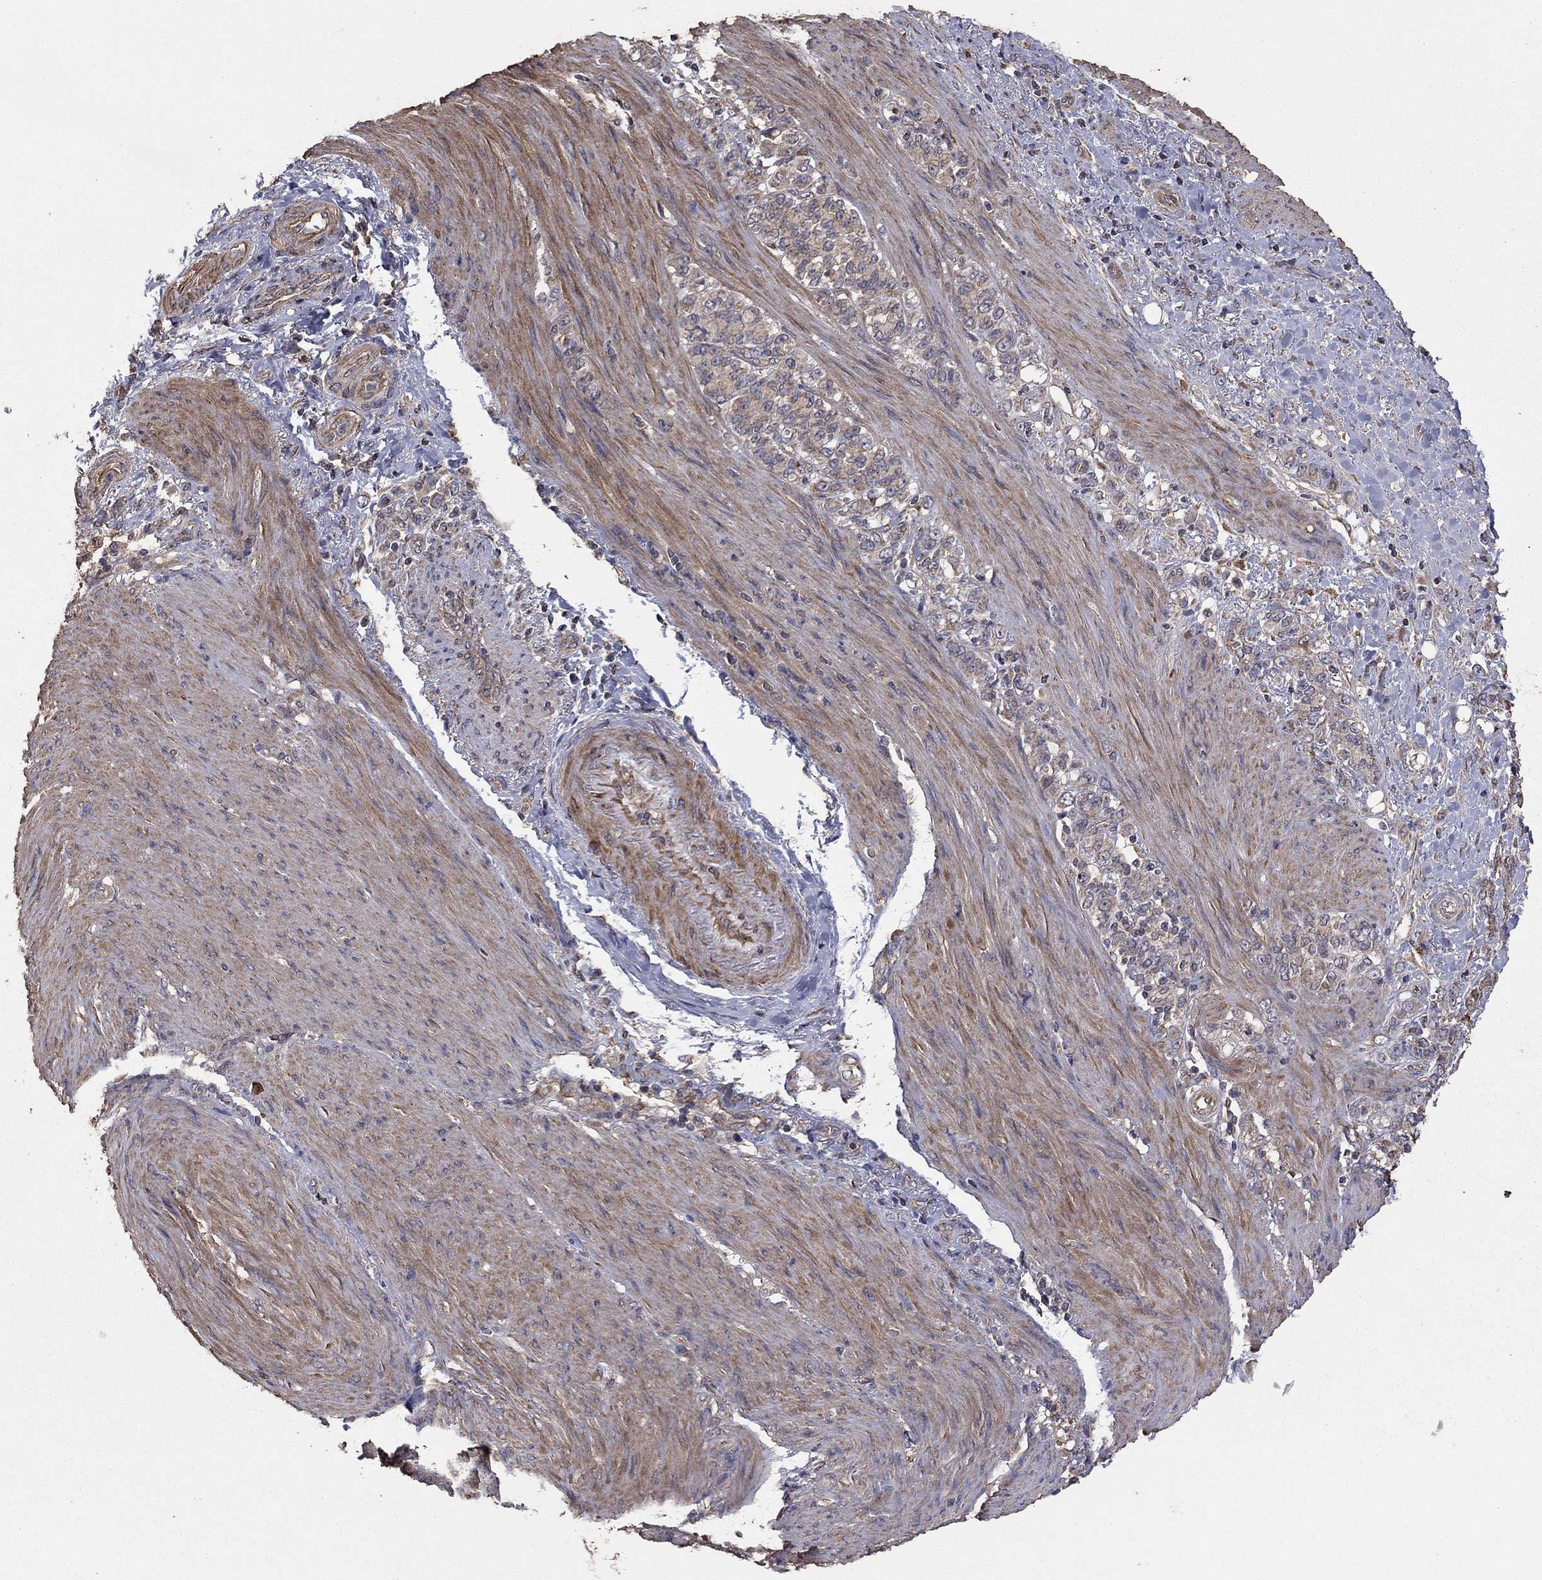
{"staining": {"intensity": "weak", "quantity": "<25%", "location": "cytoplasmic/membranous"}, "tissue": "stomach cancer", "cell_type": "Tumor cells", "image_type": "cancer", "snomed": [{"axis": "morphology", "description": "Normal tissue, NOS"}, {"axis": "morphology", "description": "Adenocarcinoma, NOS"}, {"axis": "topography", "description": "Stomach"}], "caption": "Immunohistochemical staining of human stomach cancer (adenocarcinoma) reveals no significant expression in tumor cells.", "gene": "FLT4", "patient": {"sex": "female", "age": 79}}